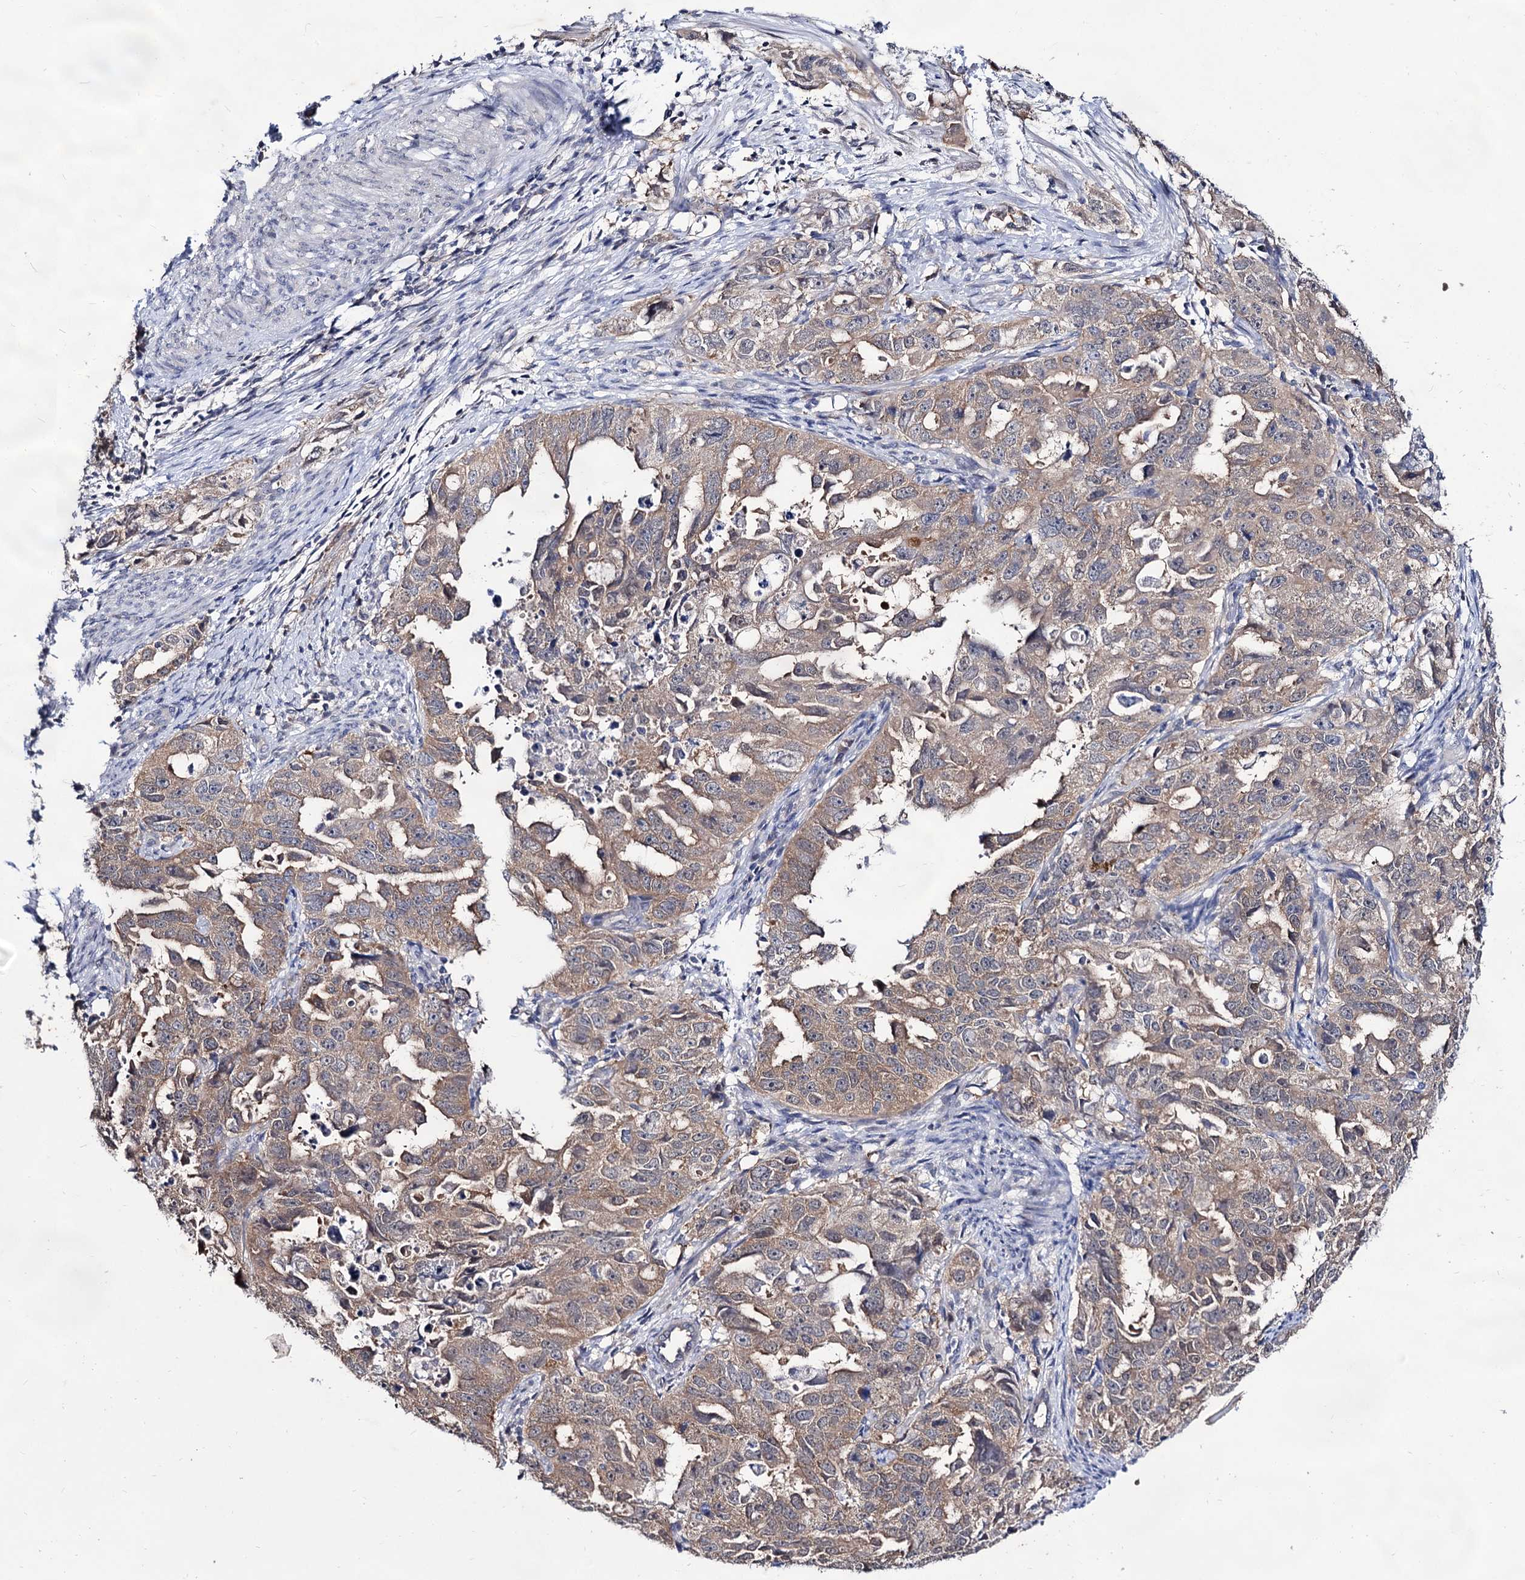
{"staining": {"intensity": "weak", "quantity": "25%-75%", "location": "cytoplasmic/membranous"}, "tissue": "endometrial cancer", "cell_type": "Tumor cells", "image_type": "cancer", "snomed": [{"axis": "morphology", "description": "Adenocarcinoma, NOS"}, {"axis": "topography", "description": "Endometrium"}], "caption": "The histopathology image exhibits immunohistochemical staining of endometrial cancer (adenocarcinoma). There is weak cytoplasmic/membranous staining is present in about 25%-75% of tumor cells.", "gene": "ARFIP2", "patient": {"sex": "female", "age": 65}}